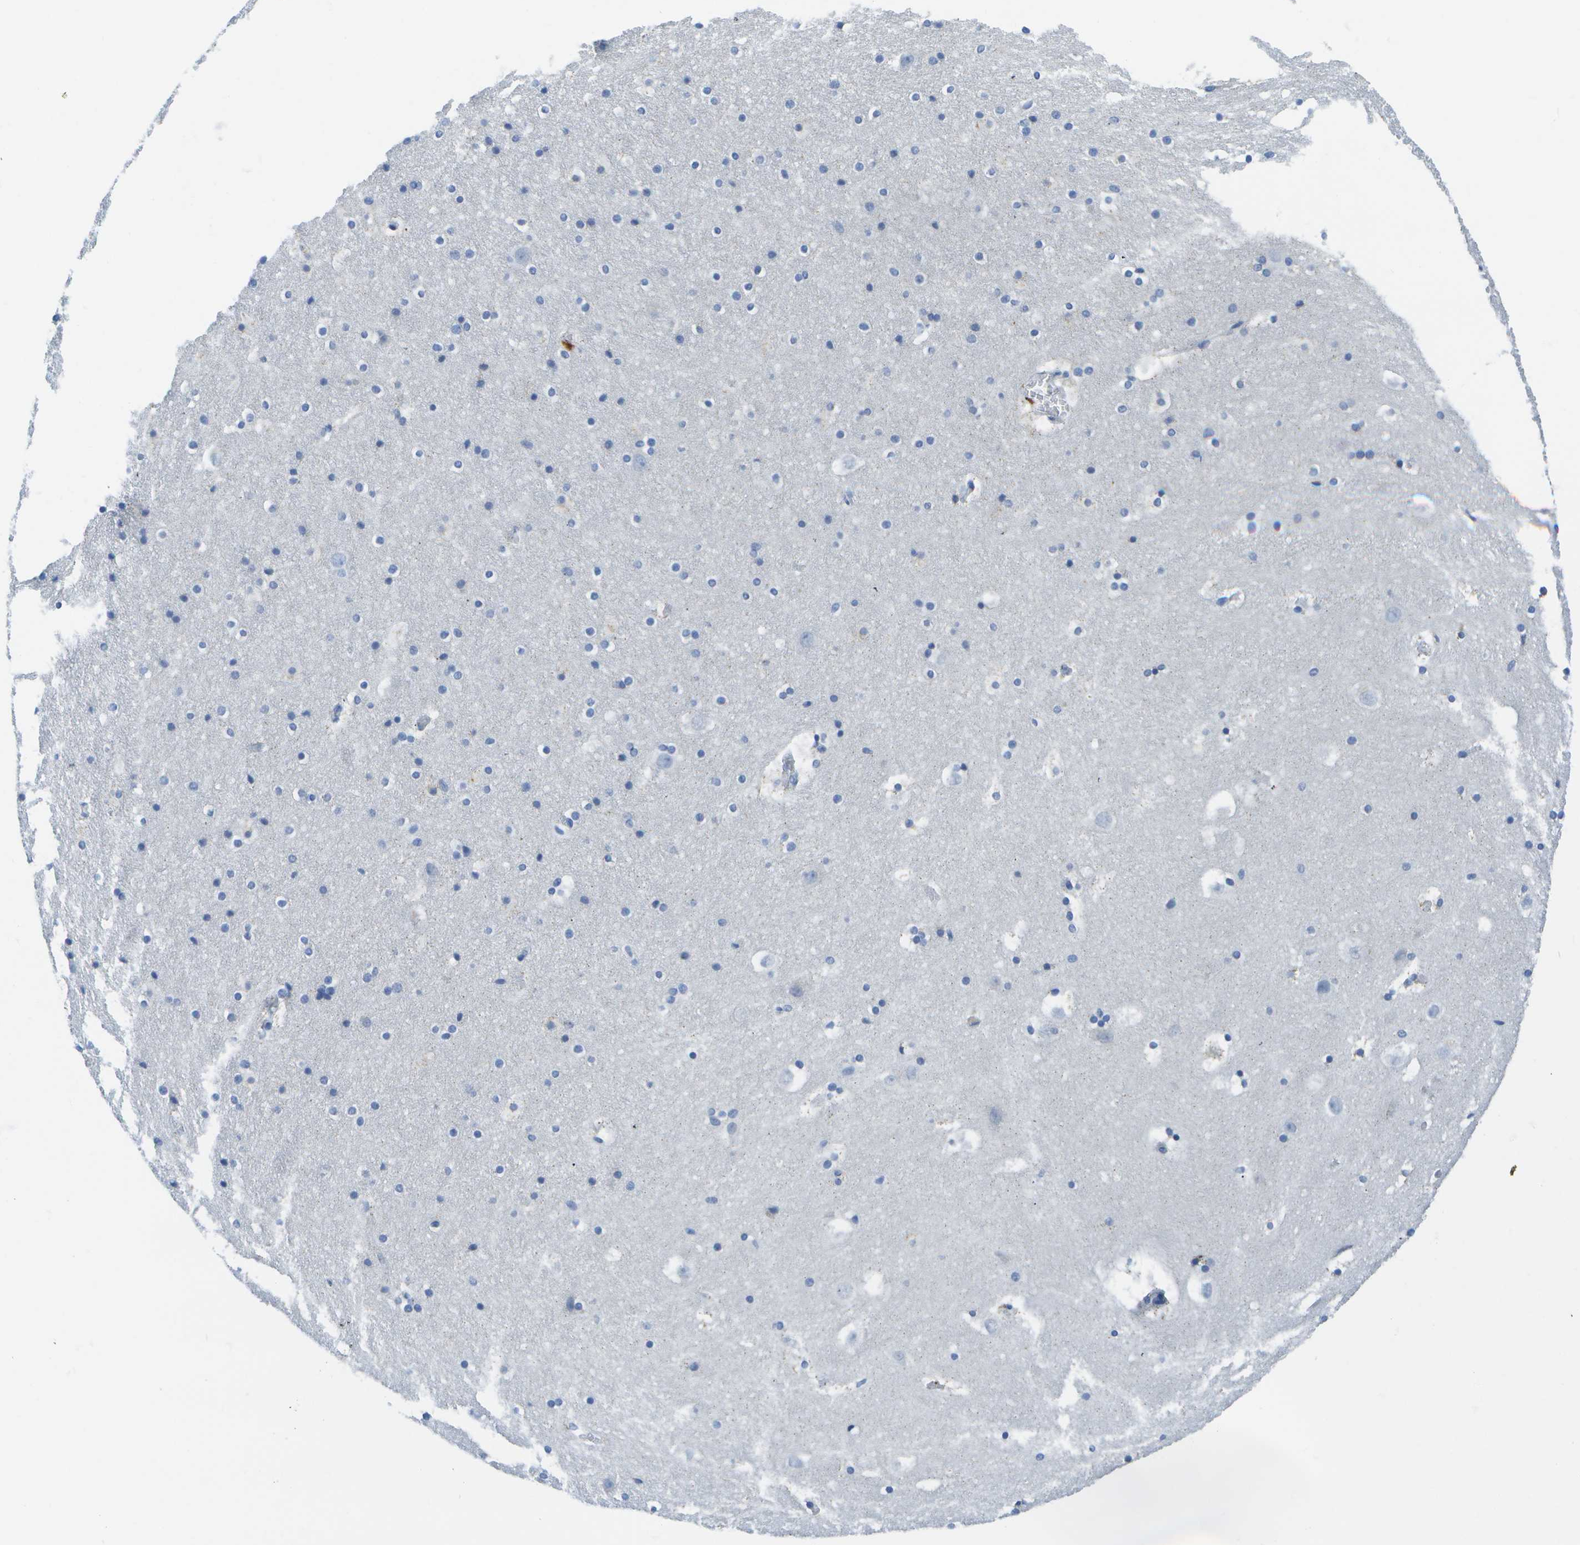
{"staining": {"intensity": "negative", "quantity": "none", "location": "none"}, "tissue": "hippocampus", "cell_type": "Glial cells", "image_type": "normal", "snomed": [{"axis": "morphology", "description": "Normal tissue, NOS"}, {"axis": "topography", "description": "Hippocampus"}], "caption": "Immunohistochemical staining of normal human hippocampus exhibits no significant positivity in glial cells.", "gene": "MS4A1", "patient": {"sex": "male", "age": 45}}